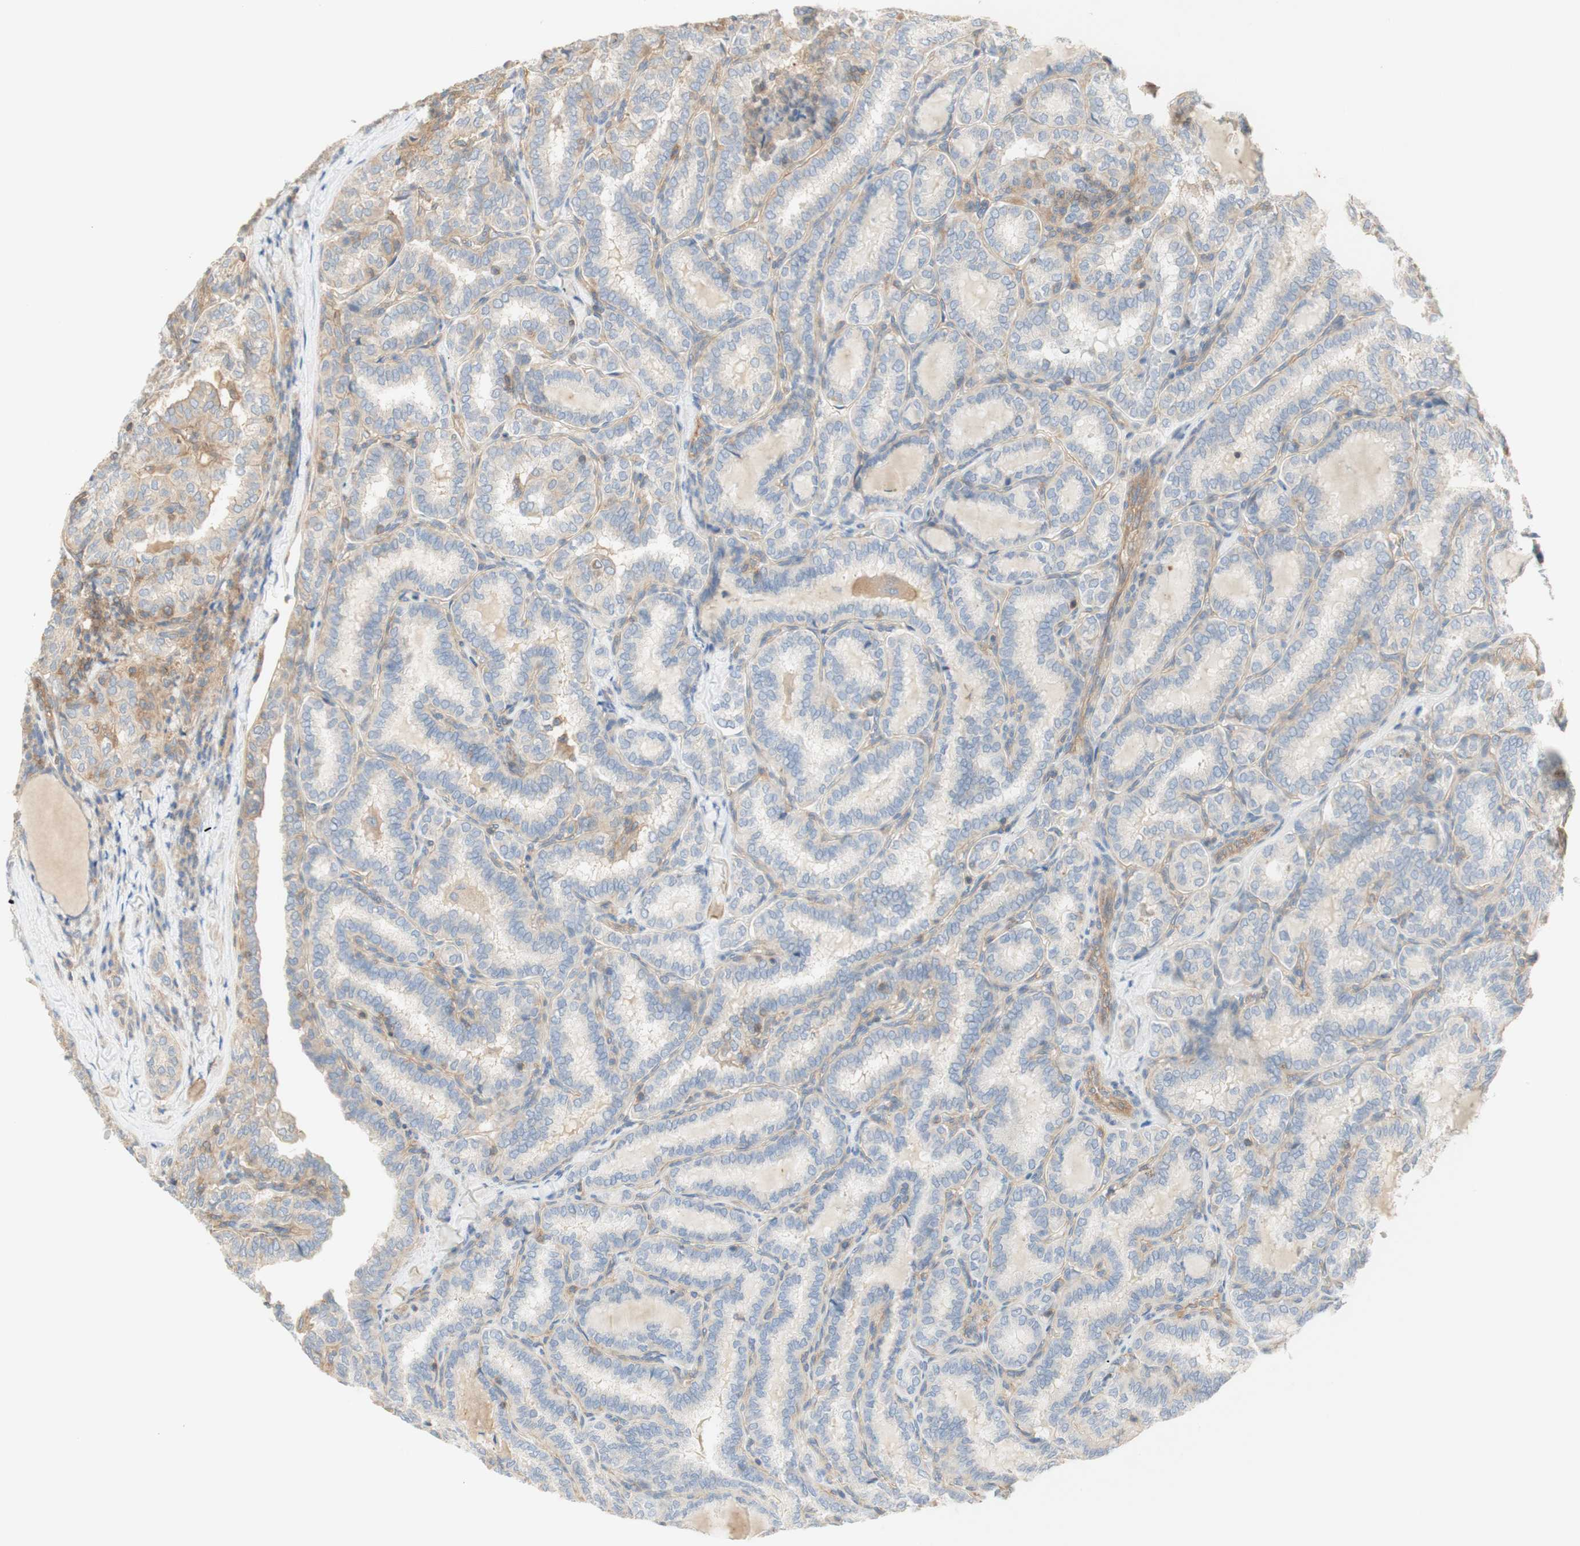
{"staining": {"intensity": "moderate", "quantity": "<25%", "location": "cytoplasmic/membranous"}, "tissue": "thyroid cancer", "cell_type": "Tumor cells", "image_type": "cancer", "snomed": [{"axis": "morphology", "description": "Normal tissue, NOS"}, {"axis": "morphology", "description": "Papillary adenocarcinoma, NOS"}, {"axis": "topography", "description": "Thyroid gland"}], "caption": "Immunohistochemical staining of thyroid cancer (papillary adenocarcinoma) exhibits moderate cytoplasmic/membranous protein positivity in about <25% of tumor cells.", "gene": "IKBKG", "patient": {"sex": "female", "age": 30}}